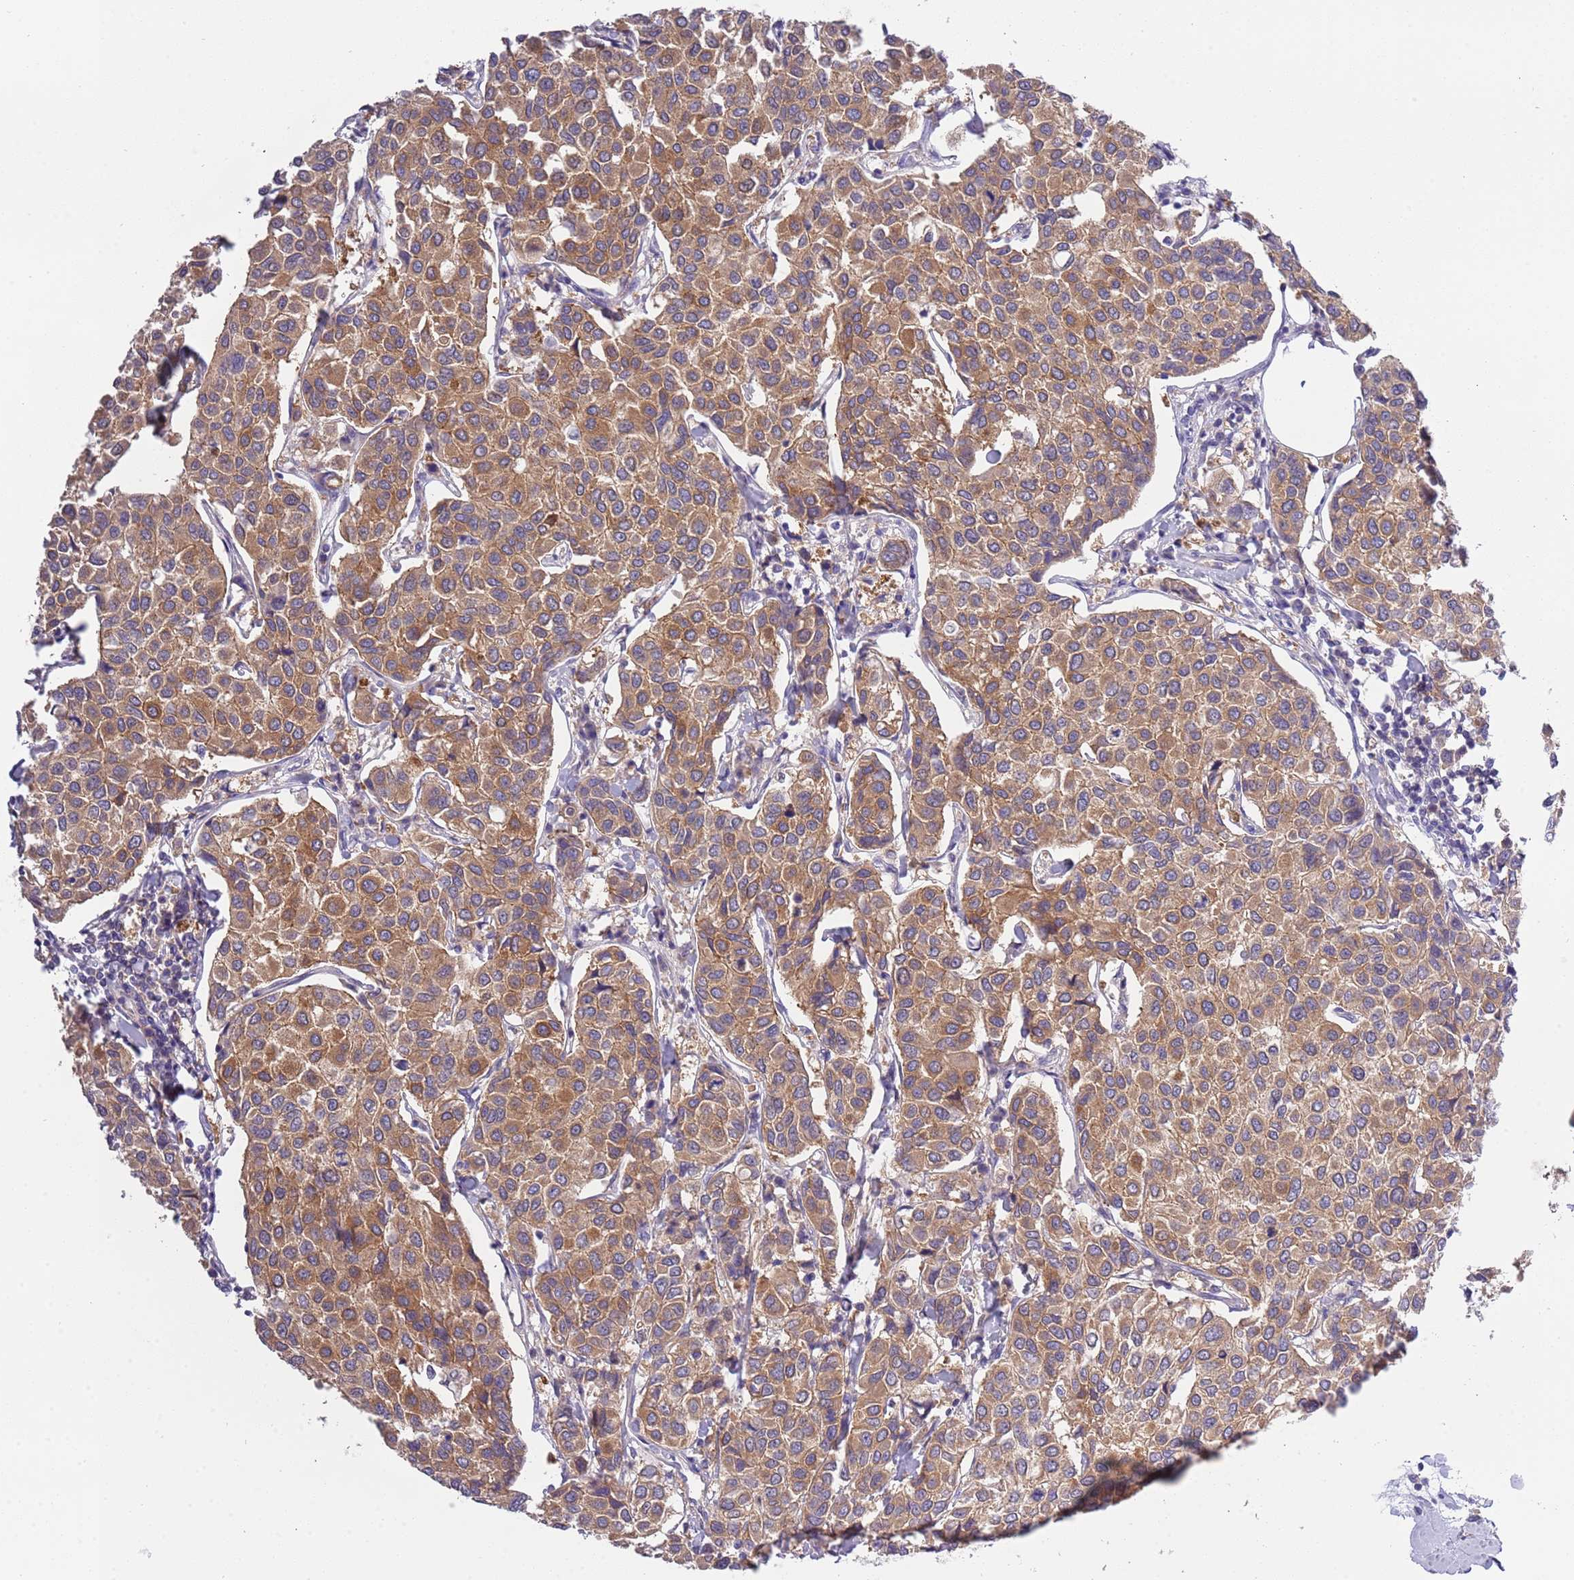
{"staining": {"intensity": "moderate", "quantity": ">75%", "location": "cytoplasmic/membranous"}, "tissue": "breast cancer", "cell_type": "Tumor cells", "image_type": "cancer", "snomed": [{"axis": "morphology", "description": "Duct carcinoma"}, {"axis": "topography", "description": "Breast"}], "caption": "Immunohistochemical staining of human breast cancer exhibits medium levels of moderate cytoplasmic/membranous protein expression in about >75% of tumor cells.", "gene": "STIP1", "patient": {"sex": "female", "age": 55}}